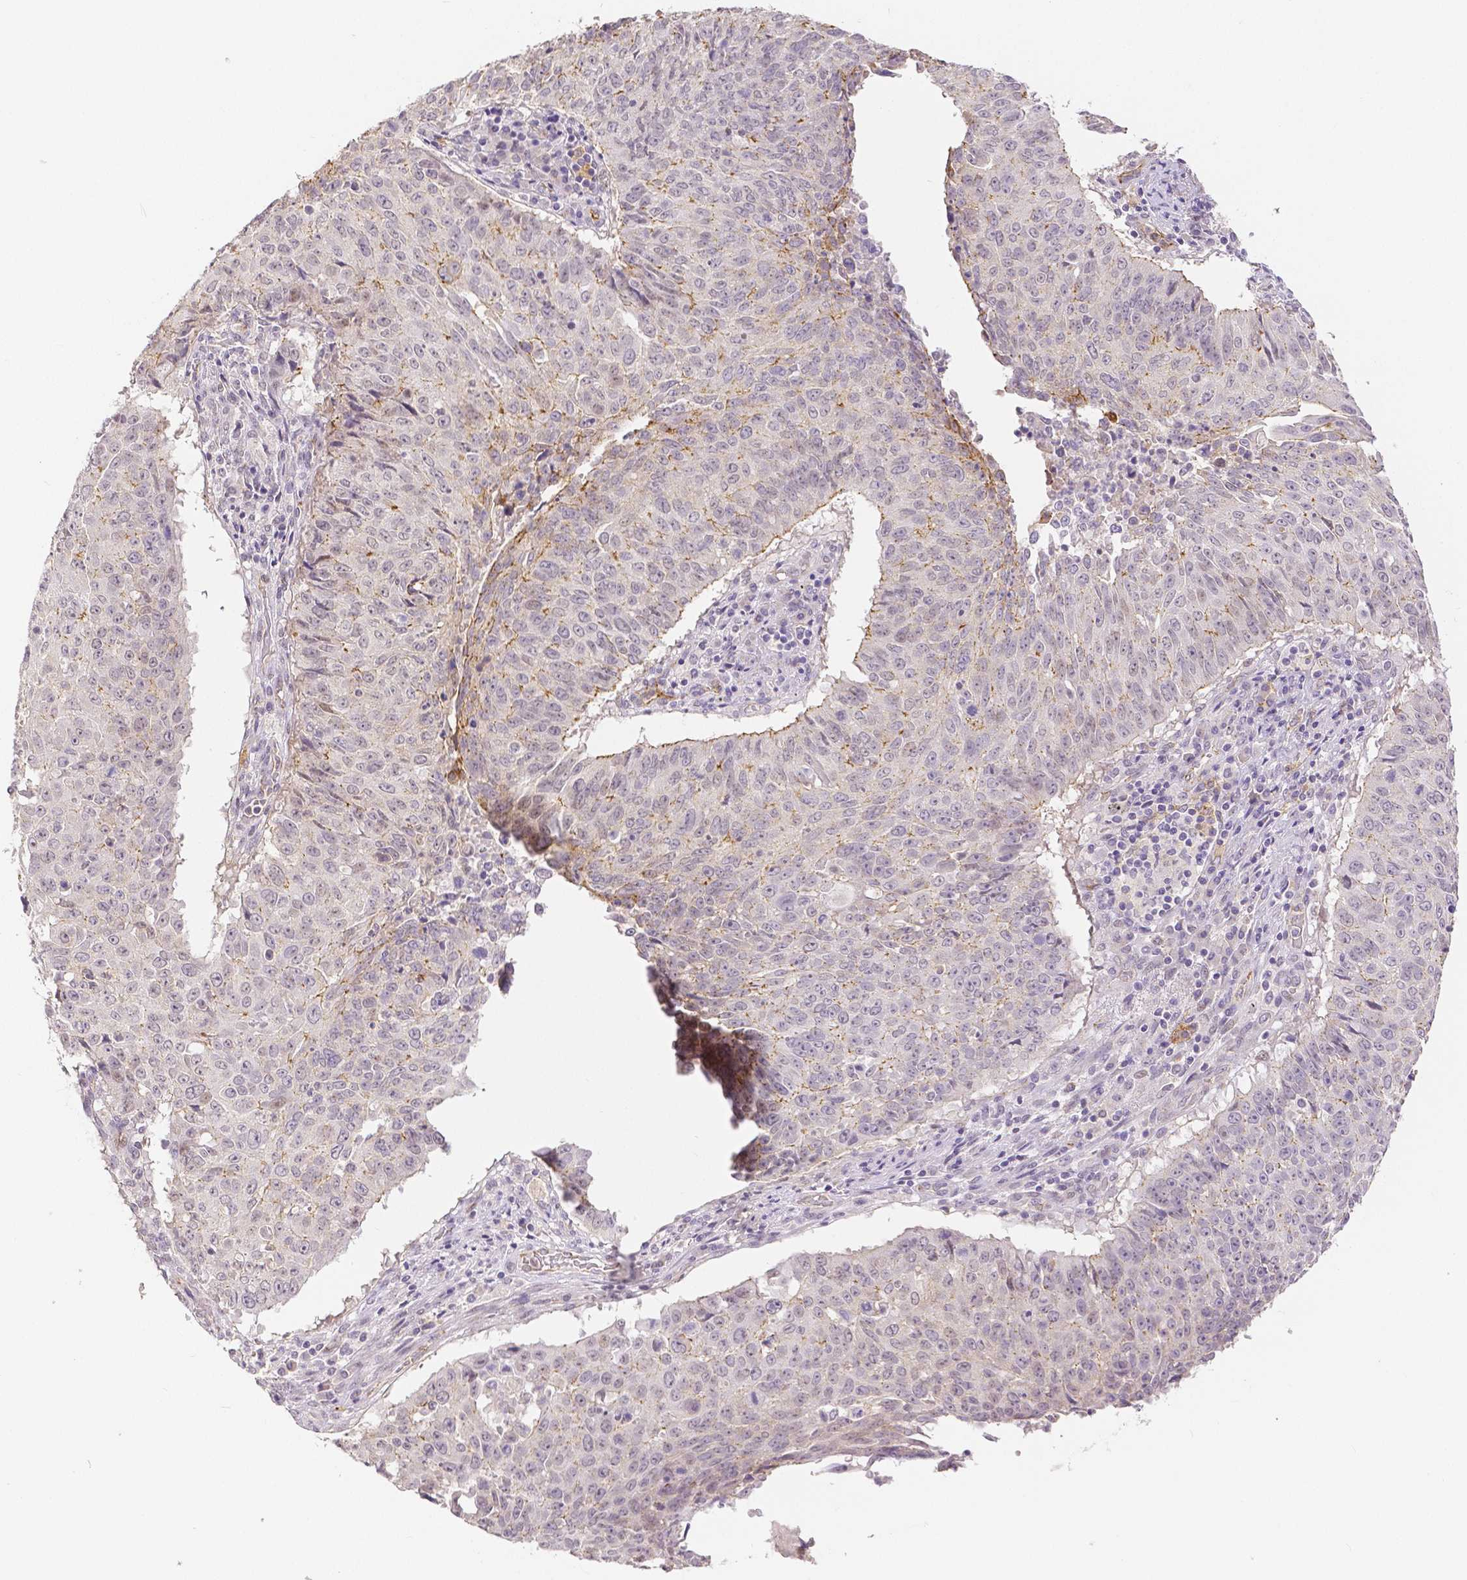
{"staining": {"intensity": "moderate", "quantity": "<25%", "location": "cytoplasmic/membranous"}, "tissue": "lung cancer", "cell_type": "Tumor cells", "image_type": "cancer", "snomed": [{"axis": "morphology", "description": "Normal tissue, NOS"}, {"axis": "morphology", "description": "Squamous cell carcinoma, NOS"}, {"axis": "topography", "description": "Bronchus"}, {"axis": "topography", "description": "Lung"}], "caption": "DAB (3,3'-diaminobenzidine) immunohistochemical staining of human lung cancer shows moderate cytoplasmic/membranous protein positivity in about <25% of tumor cells. (DAB (3,3'-diaminobenzidine) = brown stain, brightfield microscopy at high magnification).", "gene": "OCLN", "patient": {"sex": "male", "age": 64}}